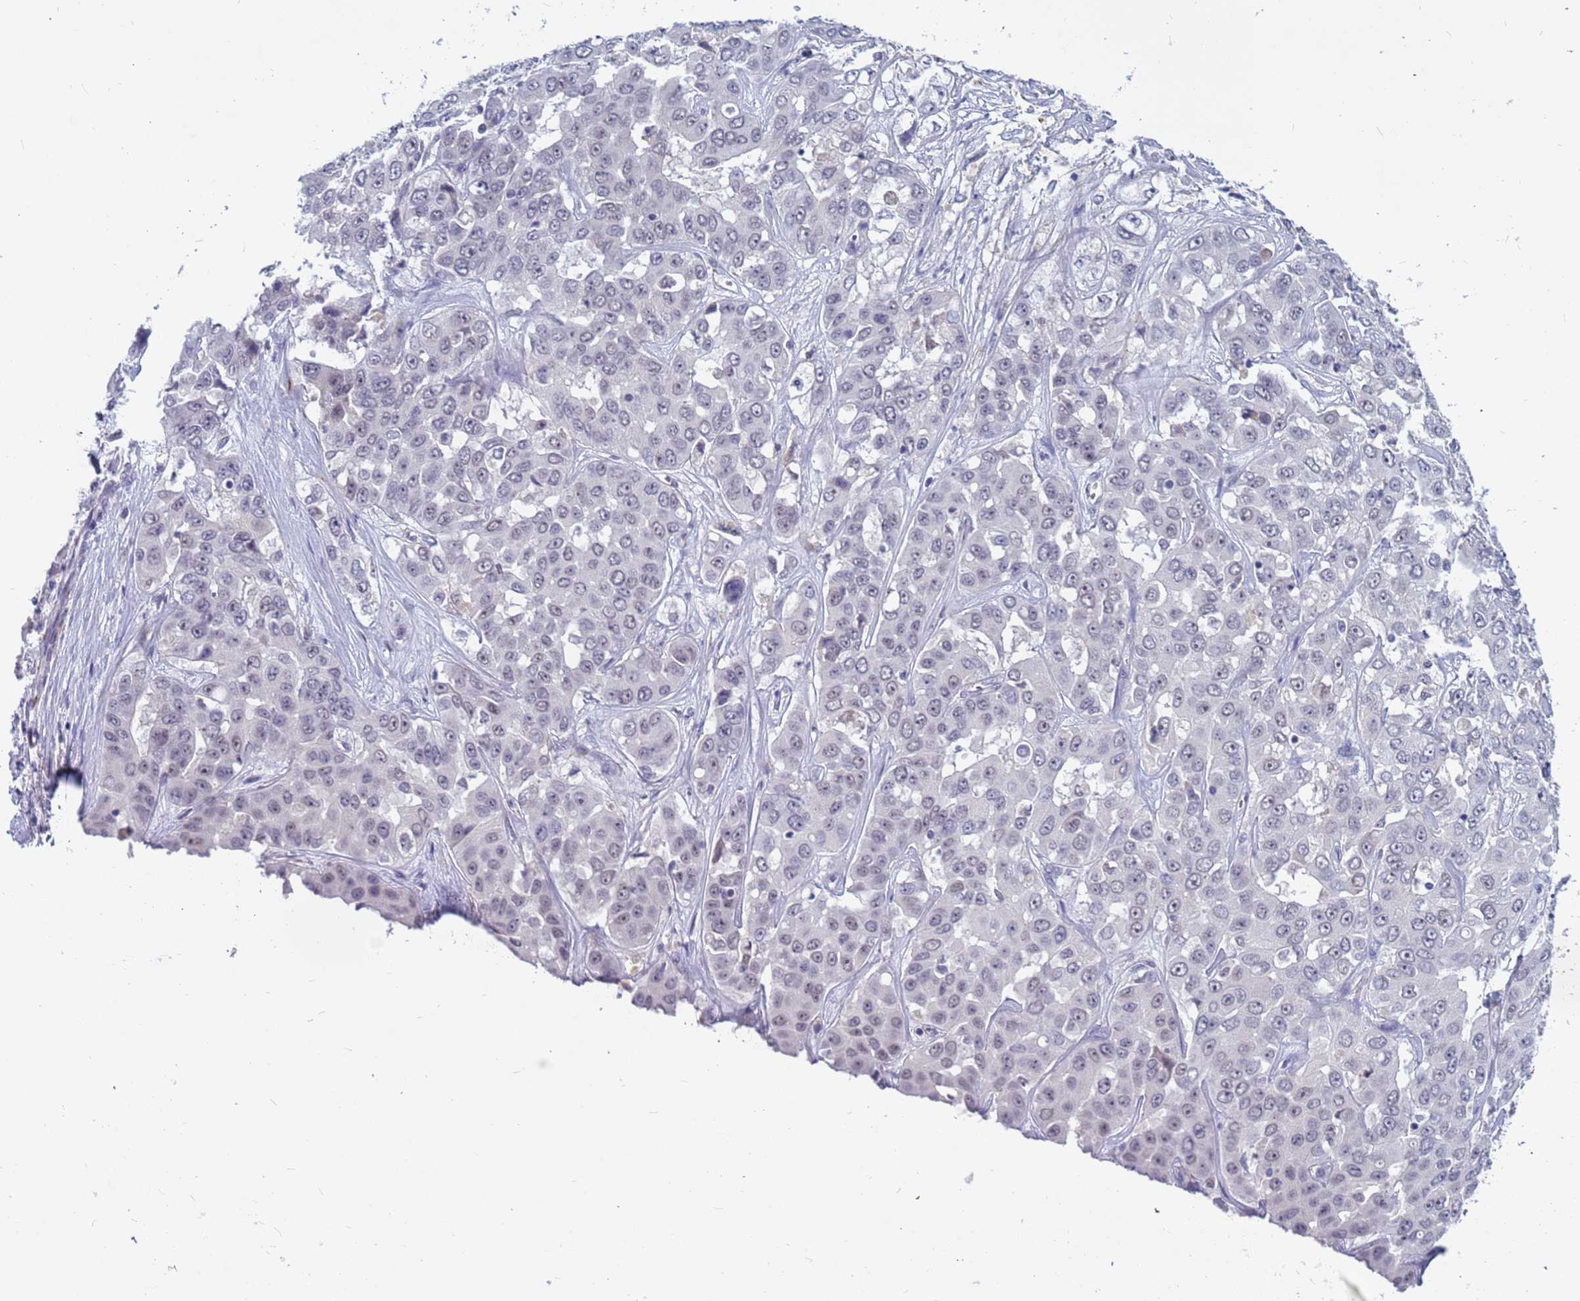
{"staining": {"intensity": "weak", "quantity": "<25%", "location": "nuclear"}, "tissue": "liver cancer", "cell_type": "Tumor cells", "image_type": "cancer", "snomed": [{"axis": "morphology", "description": "Cholangiocarcinoma"}, {"axis": "topography", "description": "Liver"}], "caption": "Liver cancer (cholangiocarcinoma) stained for a protein using immunohistochemistry reveals no staining tumor cells.", "gene": "CXorf65", "patient": {"sex": "female", "age": 52}}